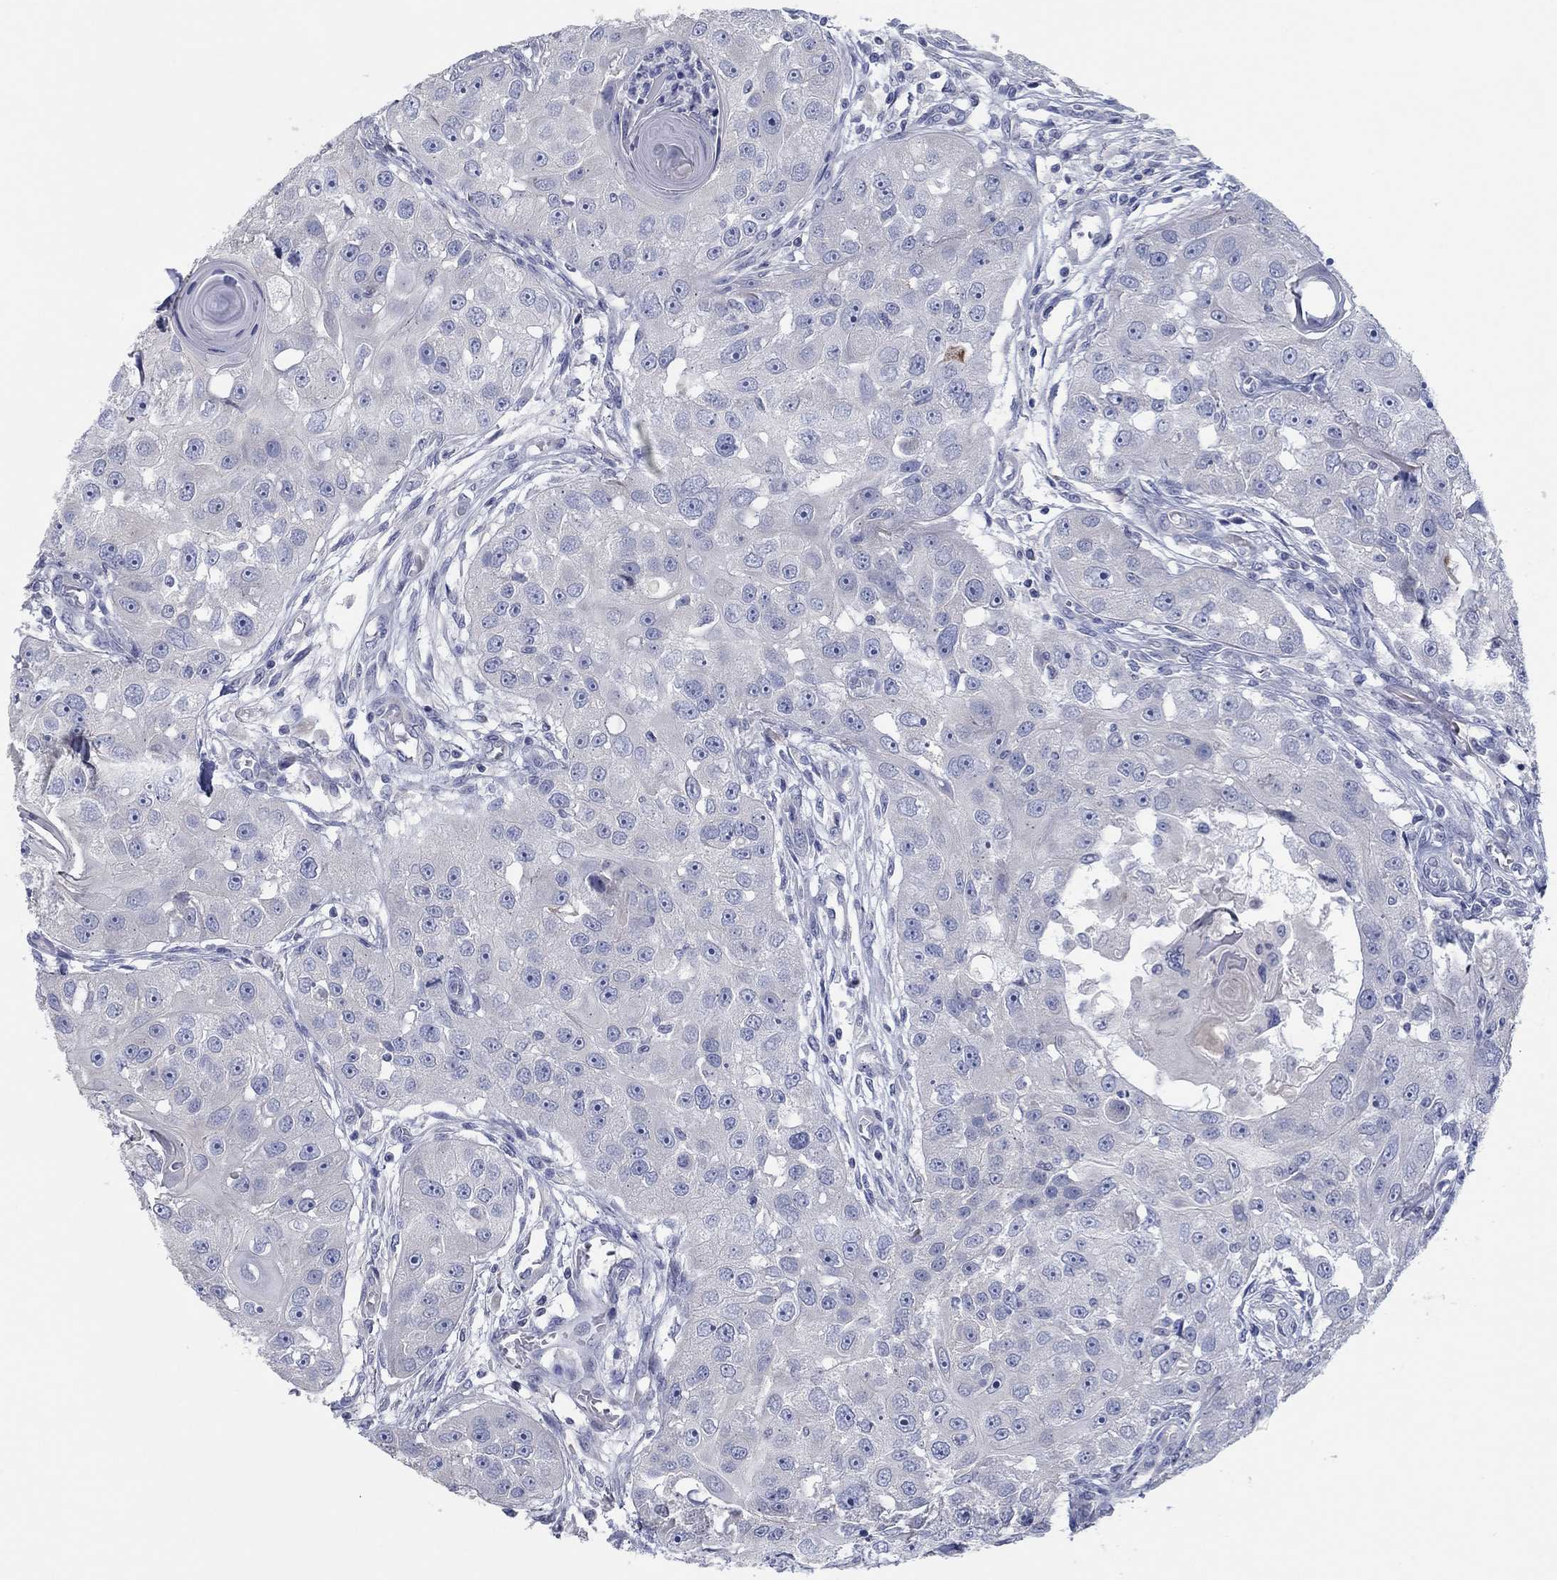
{"staining": {"intensity": "negative", "quantity": "none", "location": "none"}, "tissue": "head and neck cancer", "cell_type": "Tumor cells", "image_type": "cancer", "snomed": [{"axis": "morphology", "description": "Squamous cell carcinoma, NOS"}, {"axis": "topography", "description": "Head-Neck"}], "caption": "This is an immunohistochemistry (IHC) image of human head and neck cancer. There is no expression in tumor cells.", "gene": "APOC3", "patient": {"sex": "male", "age": 51}}